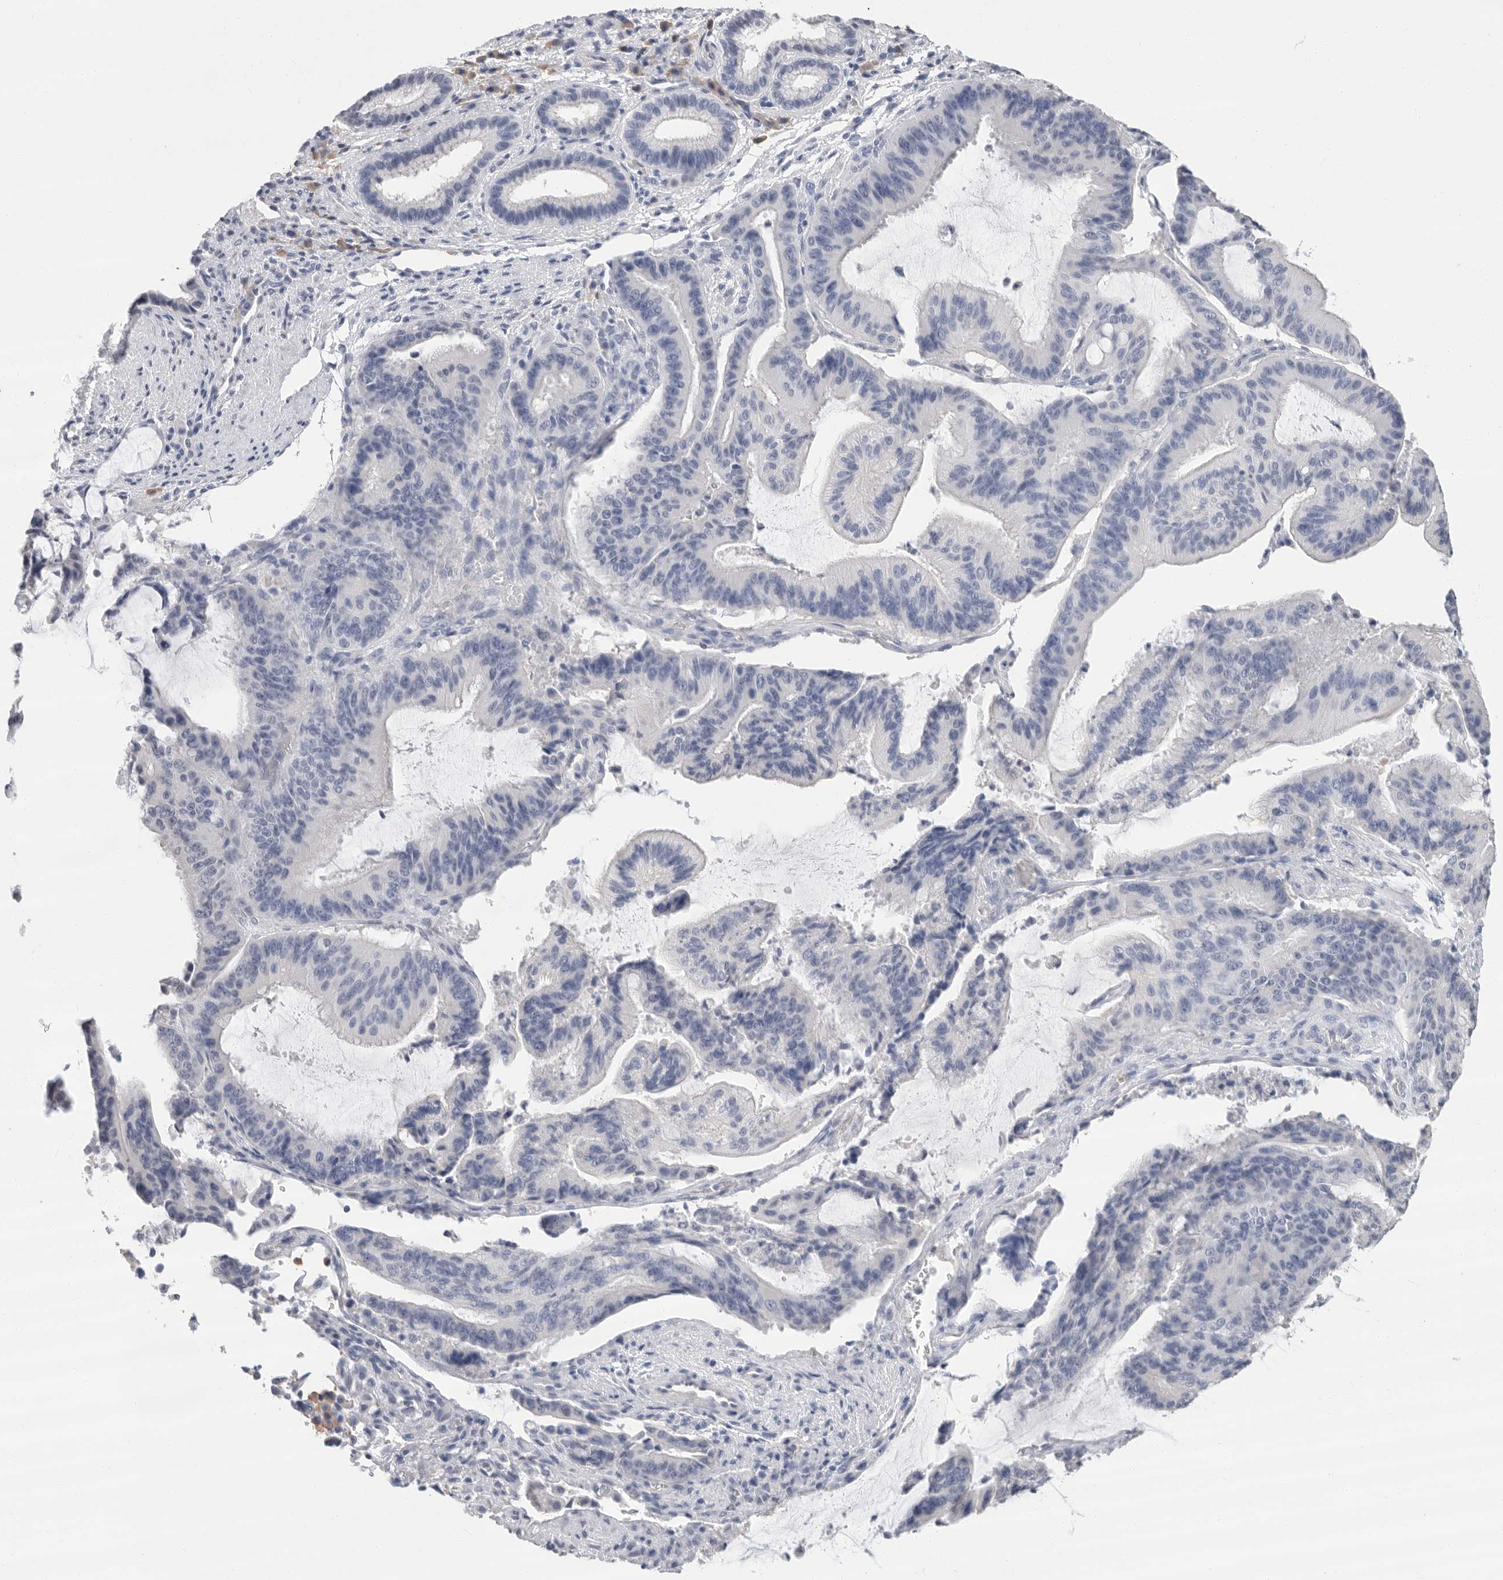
{"staining": {"intensity": "negative", "quantity": "none", "location": "none"}, "tissue": "liver cancer", "cell_type": "Tumor cells", "image_type": "cancer", "snomed": [{"axis": "morphology", "description": "Normal tissue, NOS"}, {"axis": "morphology", "description": "Cholangiocarcinoma"}, {"axis": "topography", "description": "Liver"}, {"axis": "topography", "description": "Peripheral nerve tissue"}], "caption": "Image shows no significant protein staining in tumor cells of liver cancer (cholangiocarcinoma).", "gene": "ARHGEF10", "patient": {"sex": "female", "age": 73}}